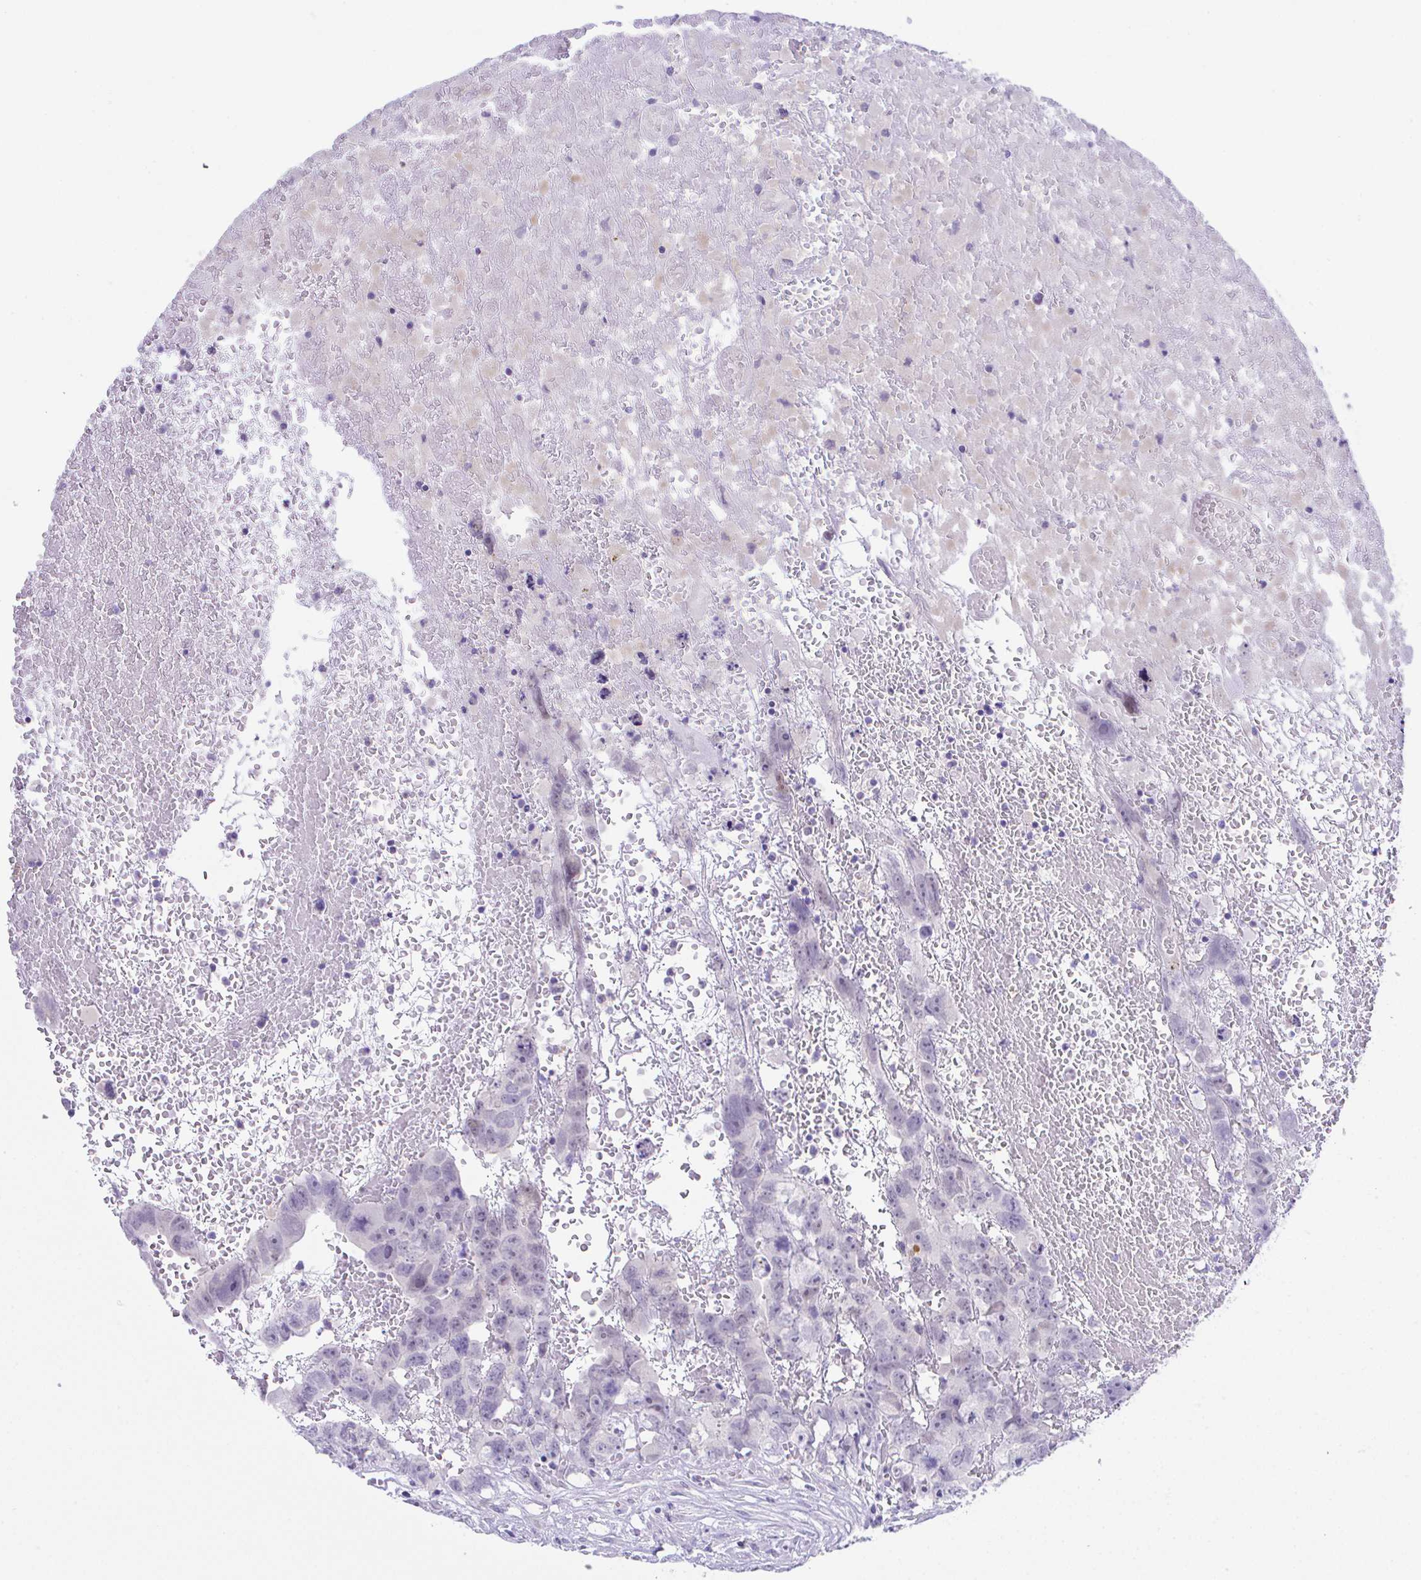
{"staining": {"intensity": "negative", "quantity": "none", "location": "none"}, "tissue": "testis cancer", "cell_type": "Tumor cells", "image_type": "cancer", "snomed": [{"axis": "morphology", "description": "Carcinoma, Embryonal, NOS"}, {"axis": "topography", "description": "Testis"}], "caption": "Protein analysis of embryonal carcinoma (testis) exhibits no significant staining in tumor cells. (DAB immunohistochemistry (IHC) with hematoxylin counter stain).", "gene": "HOXB4", "patient": {"sex": "male", "age": 45}}